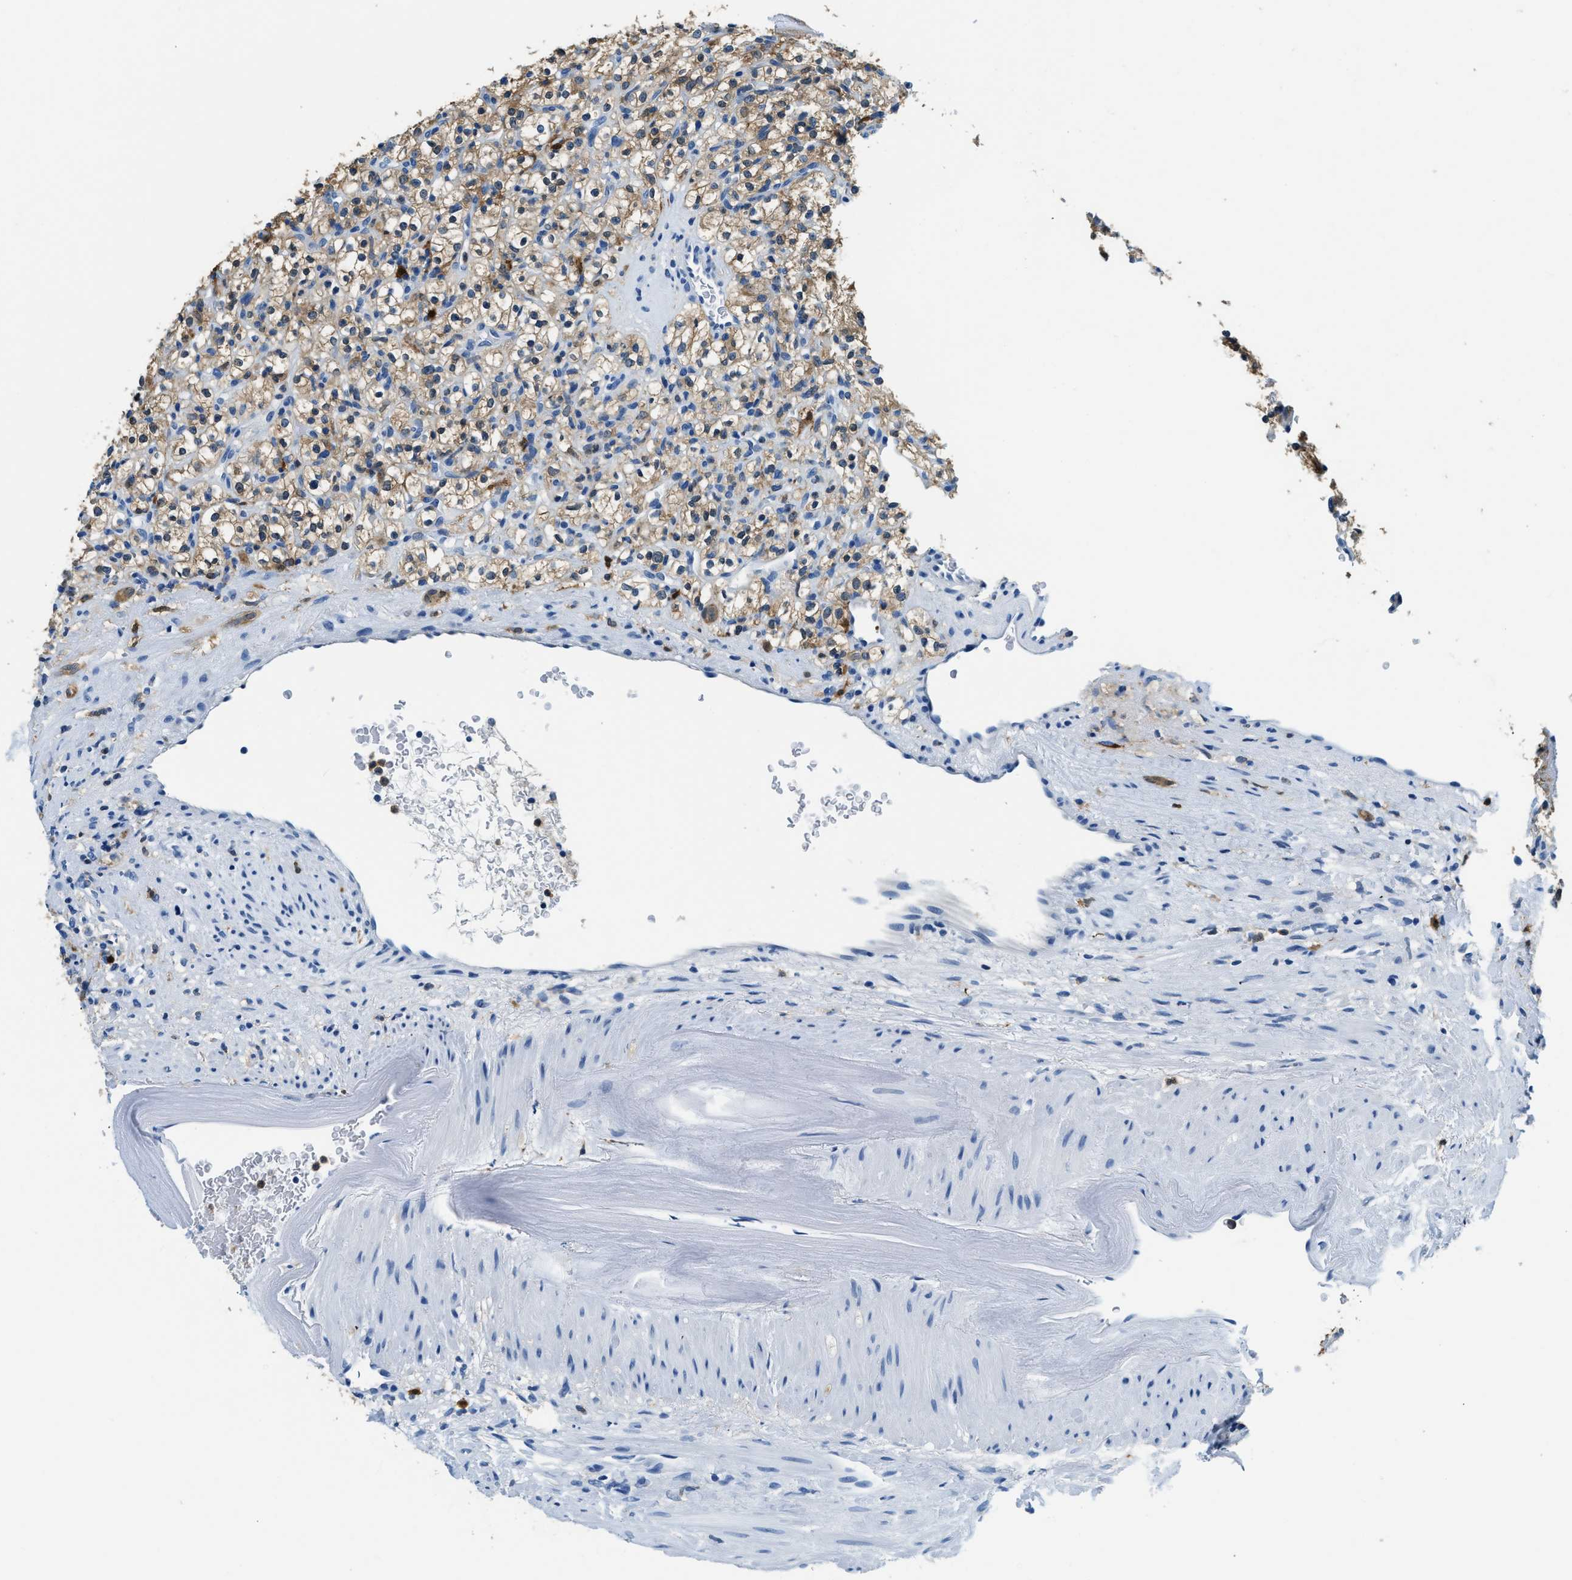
{"staining": {"intensity": "moderate", "quantity": ">75%", "location": "cytoplasmic/membranous"}, "tissue": "renal cancer", "cell_type": "Tumor cells", "image_type": "cancer", "snomed": [{"axis": "morphology", "description": "Normal tissue, NOS"}, {"axis": "morphology", "description": "Adenocarcinoma, NOS"}, {"axis": "topography", "description": "Kidney"}], "caption": "The histopathology image shows a brown stain indicating the presence of a protein in the cytoplasmic/membranous of tumor cells in renal cancer.", "gene": "CAPG", "patient": {"sex": "female", "age": 72}}